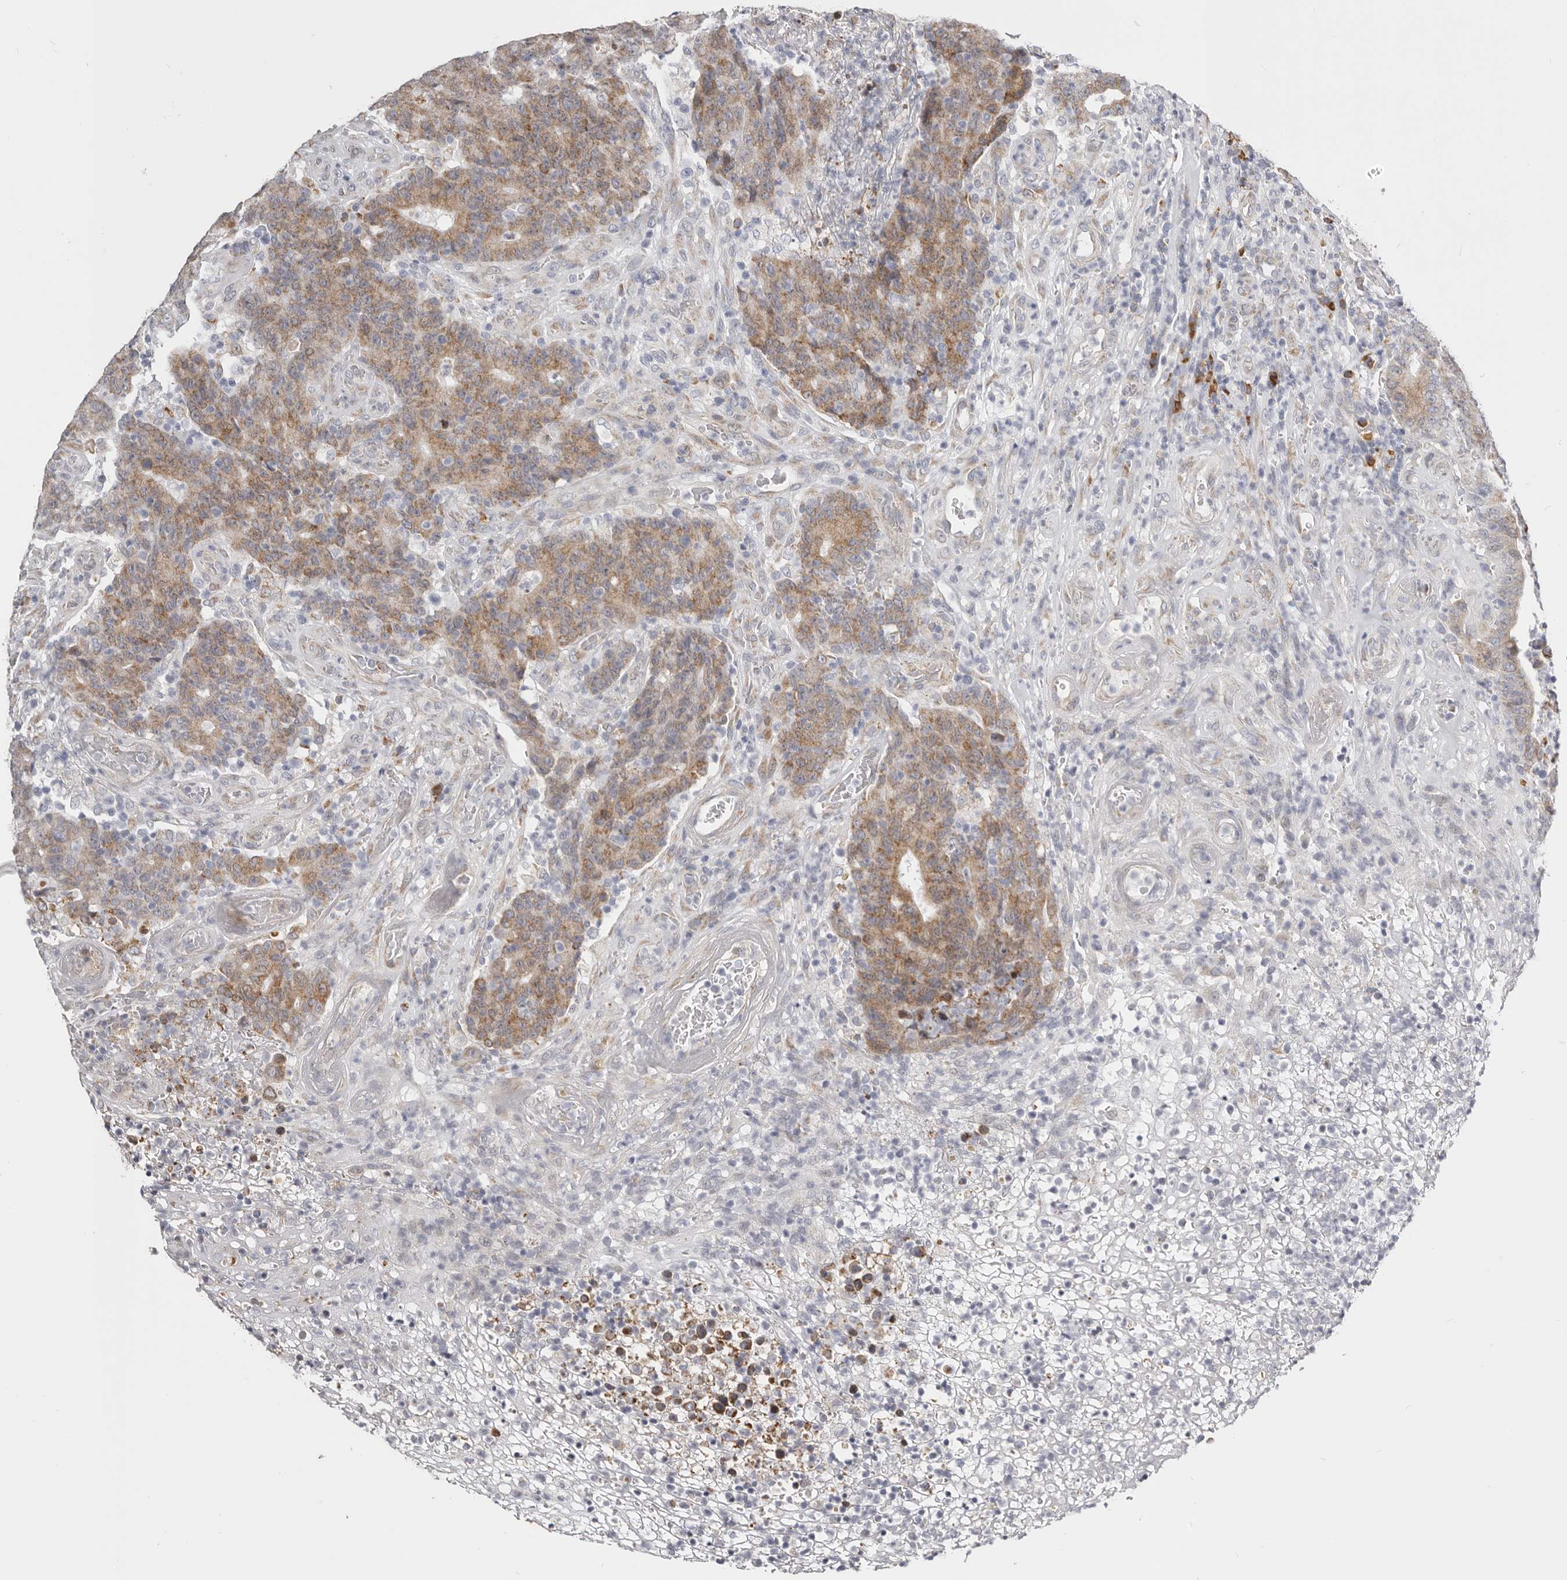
{"staining": {"intensity": "moderate", "quantity": ">75%", "location": "cytoplasmic/membranous"}, "tissue": "colorectal cancer", "cell_type": "Tumor cells", "image_type": "cancer", "snomed": [{"axis": "morphology", "description": "Normal tissue, NOS"}, {"axis": "morphology", "description": "Adenocarcinoma, NOS"}, {"axis": "topography", "description": "Colon"}], "caption": "Immunohistochemistry micrograph of adenocarcinoma (colorectal) stained for a protein (brown), which exhibits medium levels of moderate cytoplasmic/membranous staining in approximately >75% of tumor cells.", "gene": "IL32", "patient": {"sex": "female", "age": 75}}